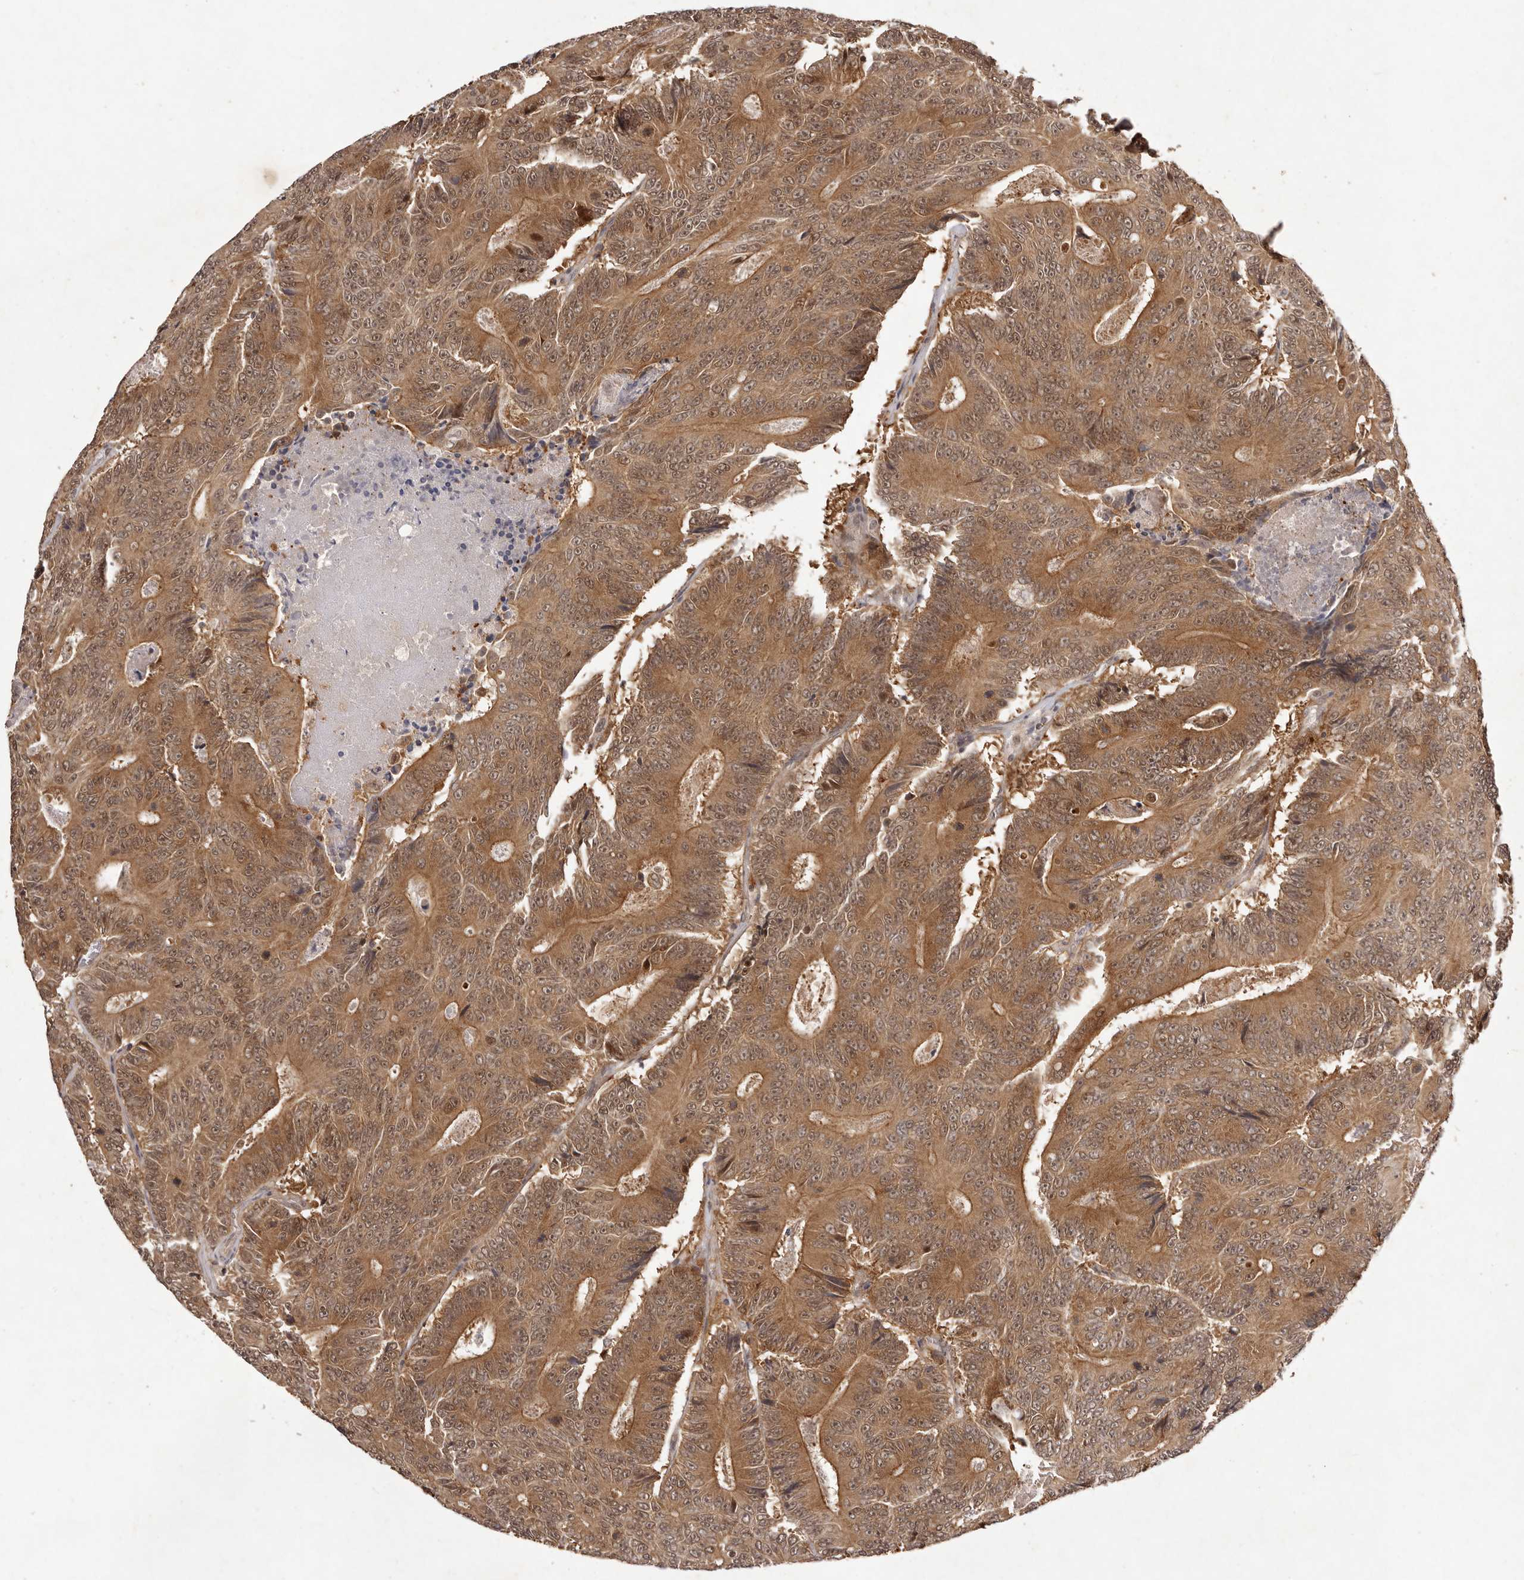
{"staining": {"intensity": "moderate", "quantity": ">75%", "location": "cytoplasmic/membranous,nuclear"}, "tissue": "colorectal cancer", "cell_type": "Tumor cells", "image_type": "cancer", "snomed": [{"axis": "morphology", "description": "Adenocarcinoma, NOS"}, {"axis": "topography", "description": "Colon"}], "caption": "Colorectal cancer stained with DAB immunohistochemistry demonstrates medium levels of moderate cytoplasmic/membranous and nuclear positivity in about >75% of tumor cells.", "gene": "BUD31", "patient": {"sex": "male", "age": 83}}